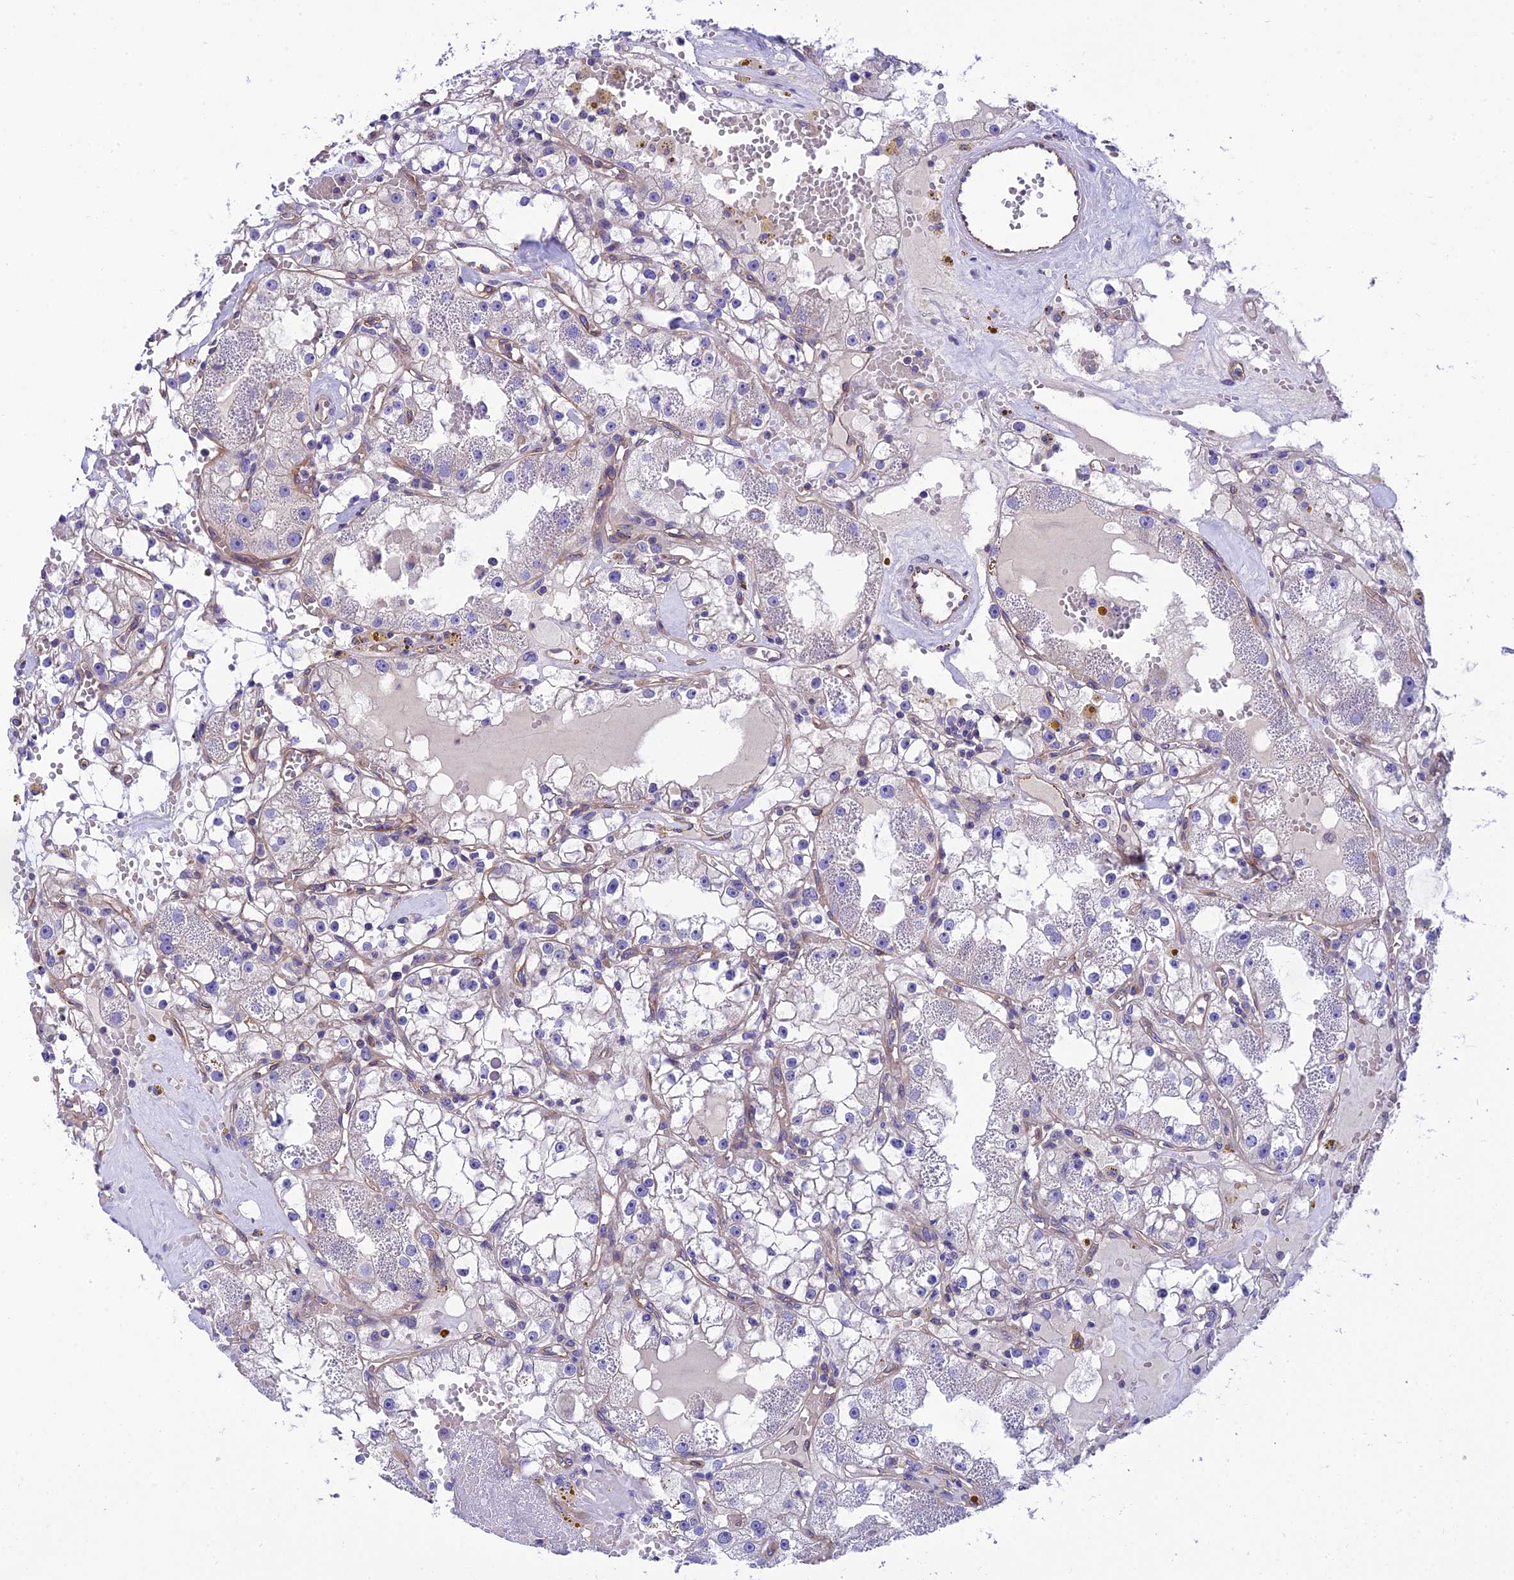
{"staining": {"intensity": "negative", "quantity": "none", "location": "none"}, "tissue": "renal cancer", "cell_type": "Tumor cells", "image_type": "cancer", "snomed": [{"axis": "morphology", "description": "Adenocarcinoma, NOS"}, {"axis": "topography", "description": "Kidney"}], "caption": "Tumor cells are negative for brown protein staining in adenocarcinoma (renal).", "gene": "PPFIA3", "patient": {"sex": "male", "age": 56}}